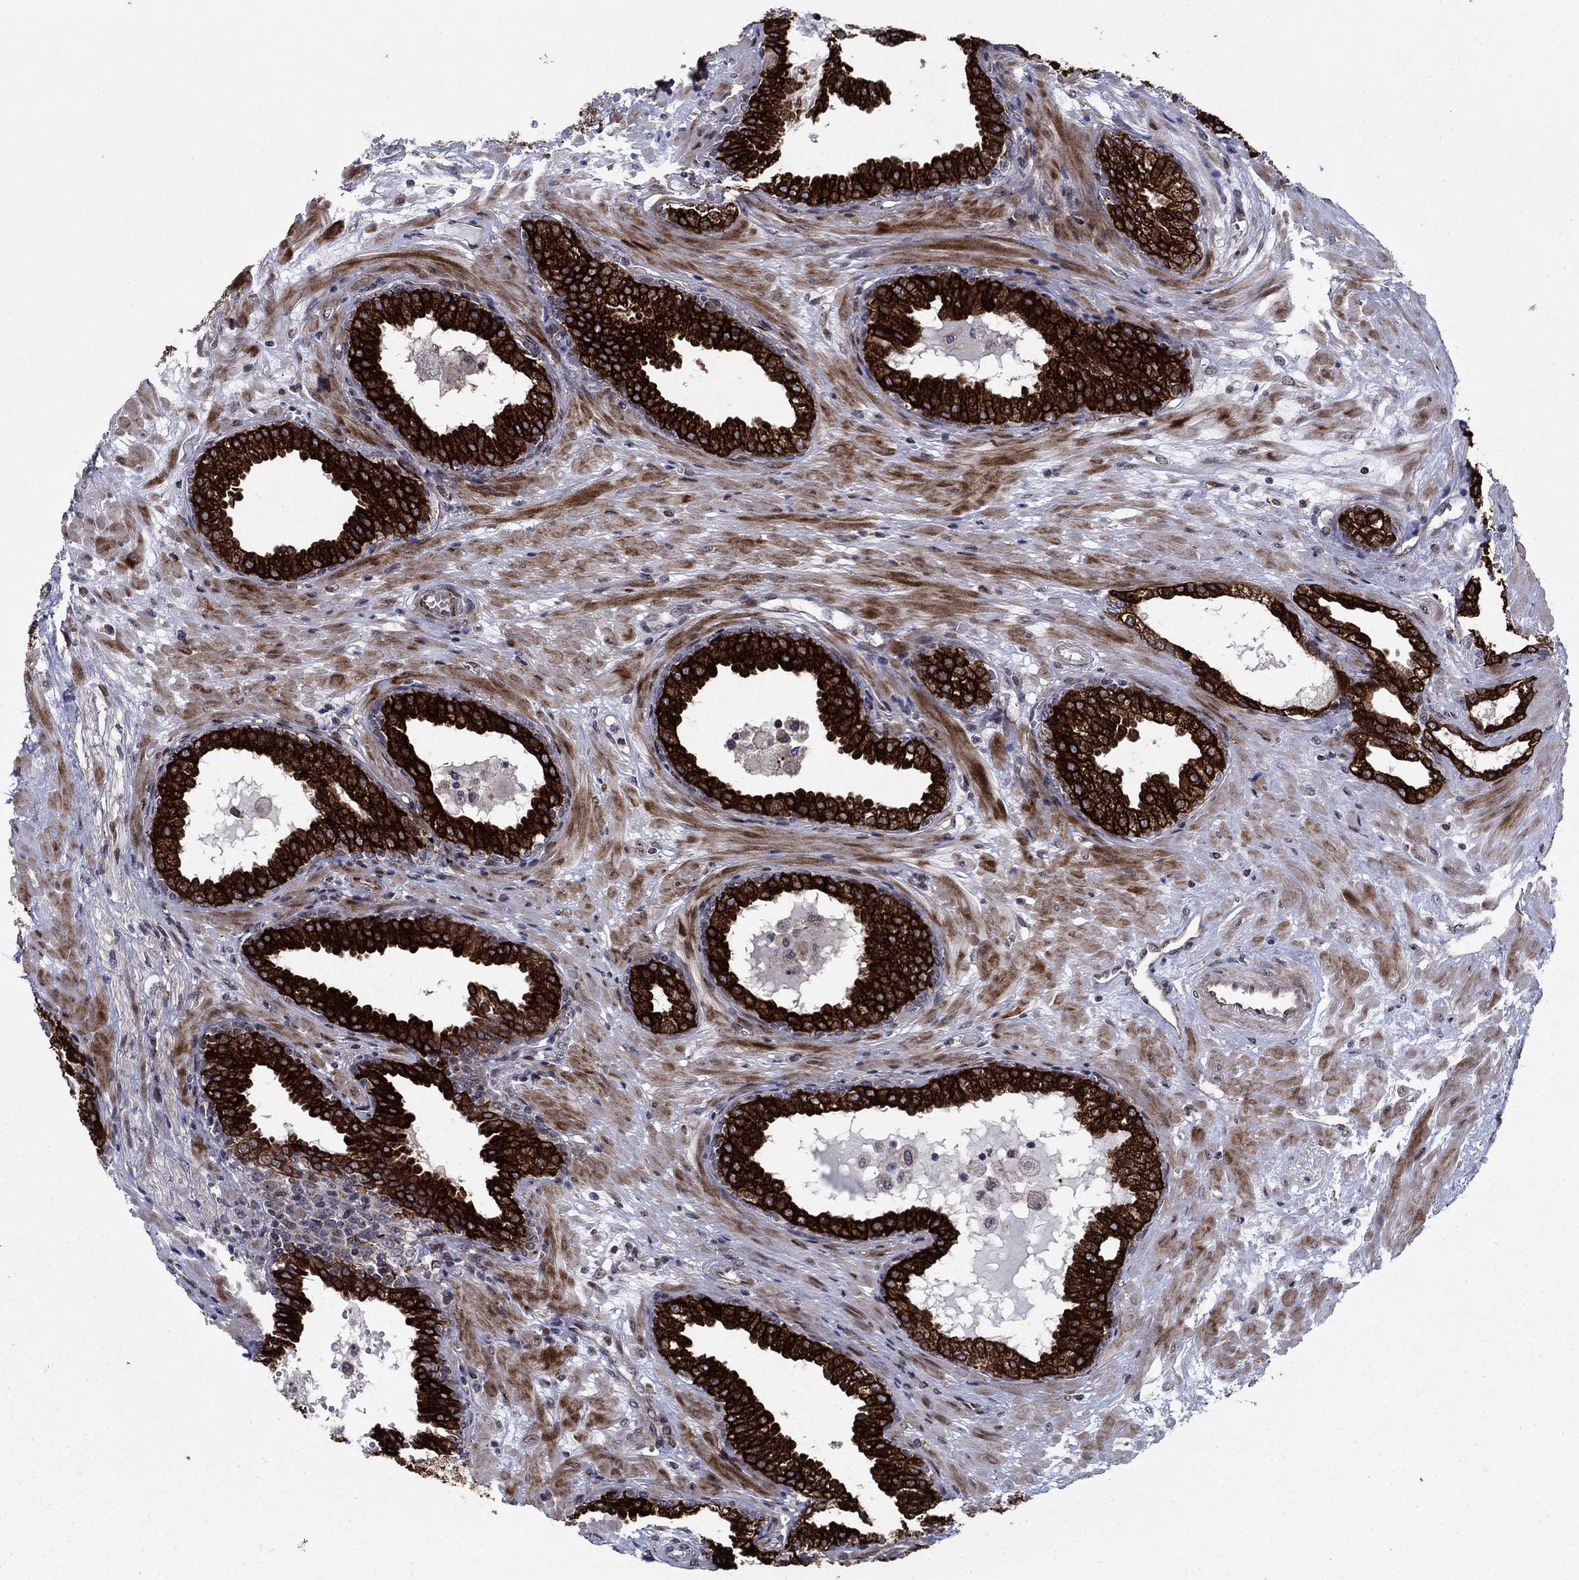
{"staining": {"intensity": "strong", "quantity": ">75%", "location": "cytoplasmic/membranous"}, "tissue": "prostate", "cell_type": "Glandular cells", "image_type": "normal", "snomed": [{"axis": "morphology", "description": "Normal tissue, NOS"}, {"axis": "topography", "description": "Prostate"}], "caption": "Immunohistochemistry (IHC) photomicrograph of normal prostate stained for a protein (brown), which shows high levels of strong cytoplasmic/membranous staining in about >75% of glandular cells.", "gene": "DHRS7", "patient": {"sex": "male", "age": 64}}